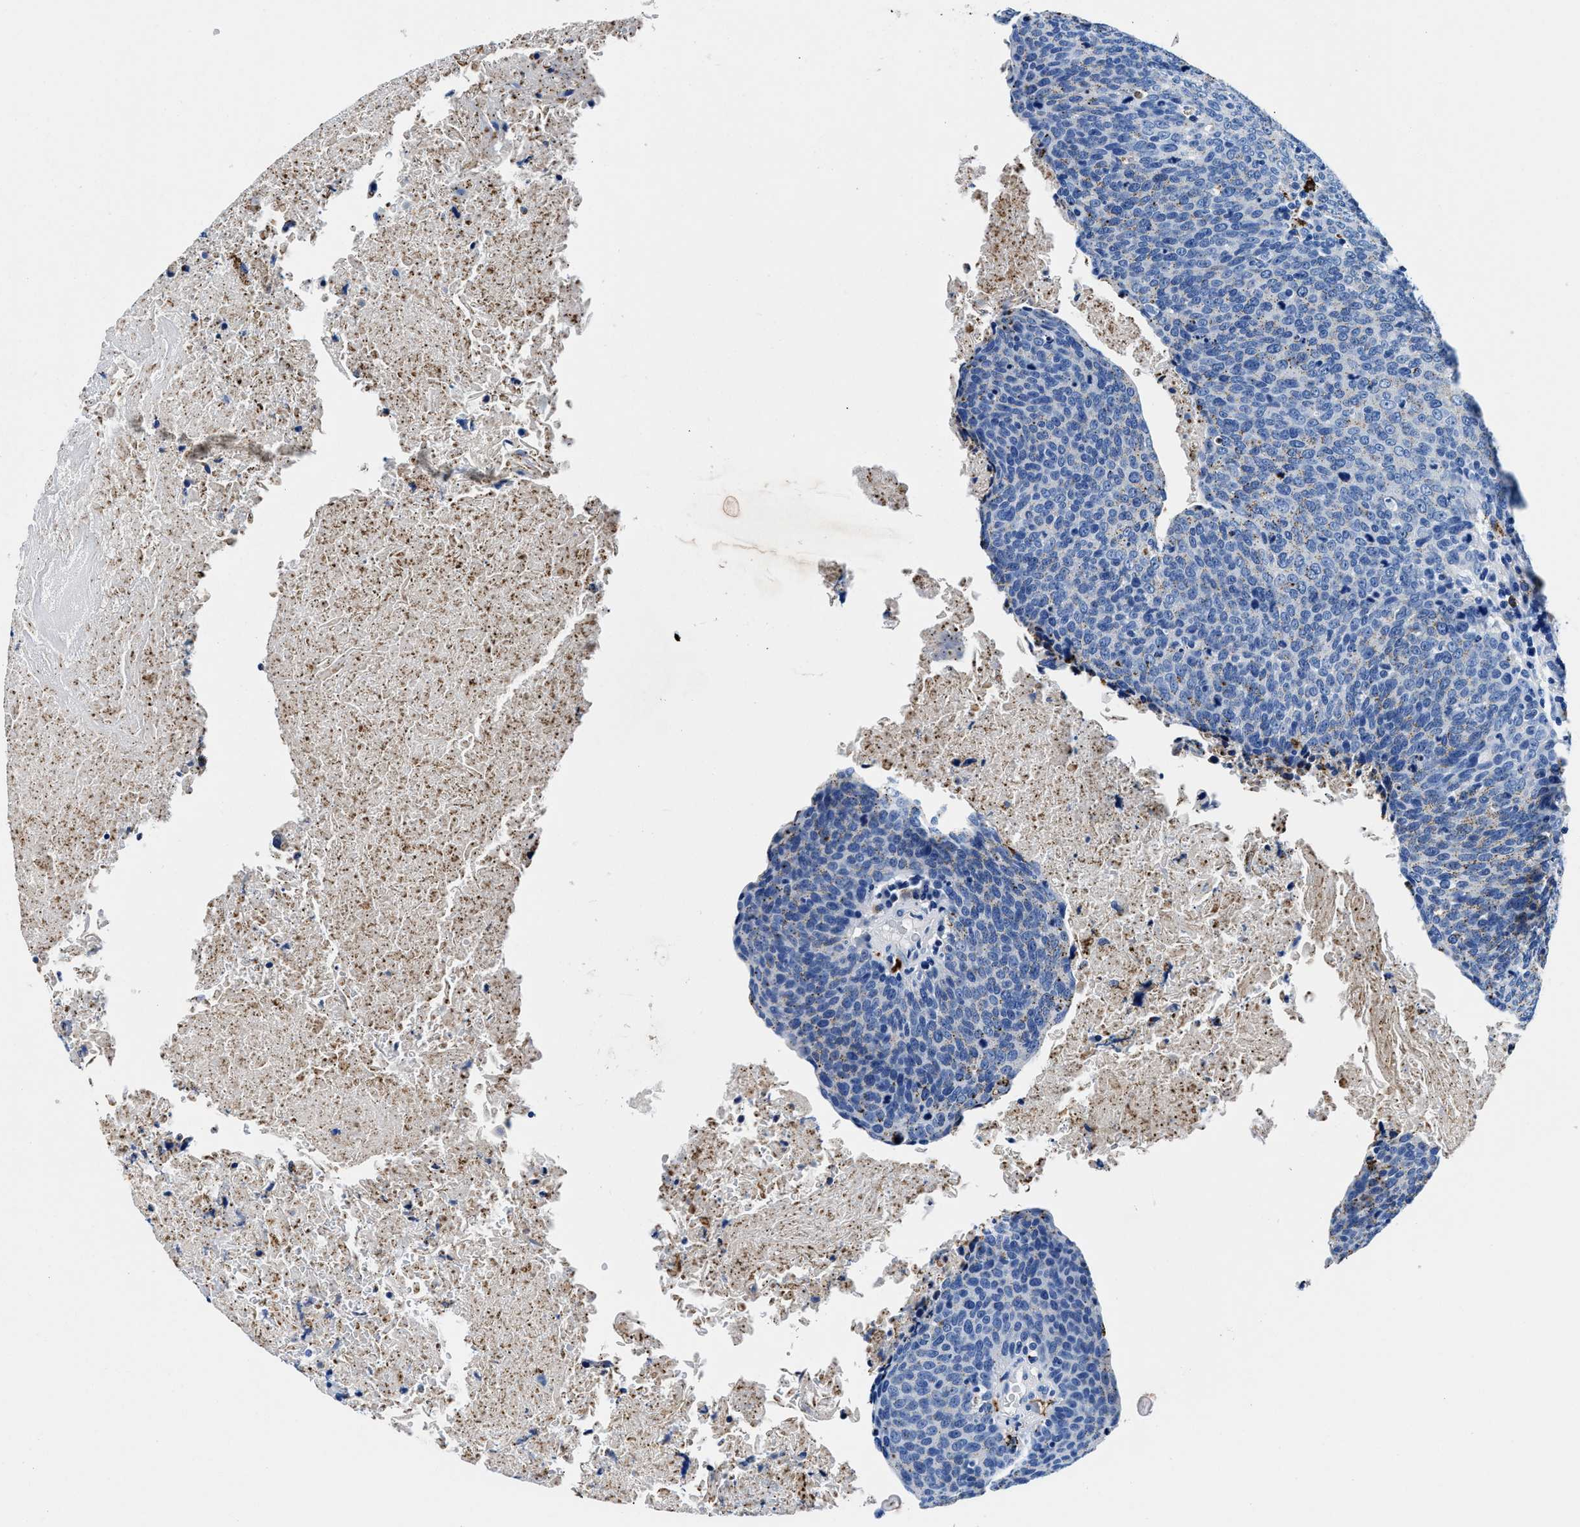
{"staining": {"intensity": "weak", "quantity": "<25%", "location": "cytoplasmic/membranous"}, "tissue": "head and neck cancer", "cell_type": "Tumor cells", "image_type": "cancer", "snomed": [{"axis": "morphology", "description": "Squamous cell carcinoma, NOS"}, {"axis": "morphology", "description": "Squamous cell carcinoma, metastatic, NOS"}, {"axis": "topography", "description": "Lymph node"}, {"axis": "topography", "description": "Head-Neck"}], "caption": "DAB (3,3'-diaminobenzidine) immunohistochemical staining of human head and neck metastatic squamous cell carcinoma shows no significant expression in tumor cells.", "gene": "OR14K1", "patient": {"sex": "male", "age": 62}}